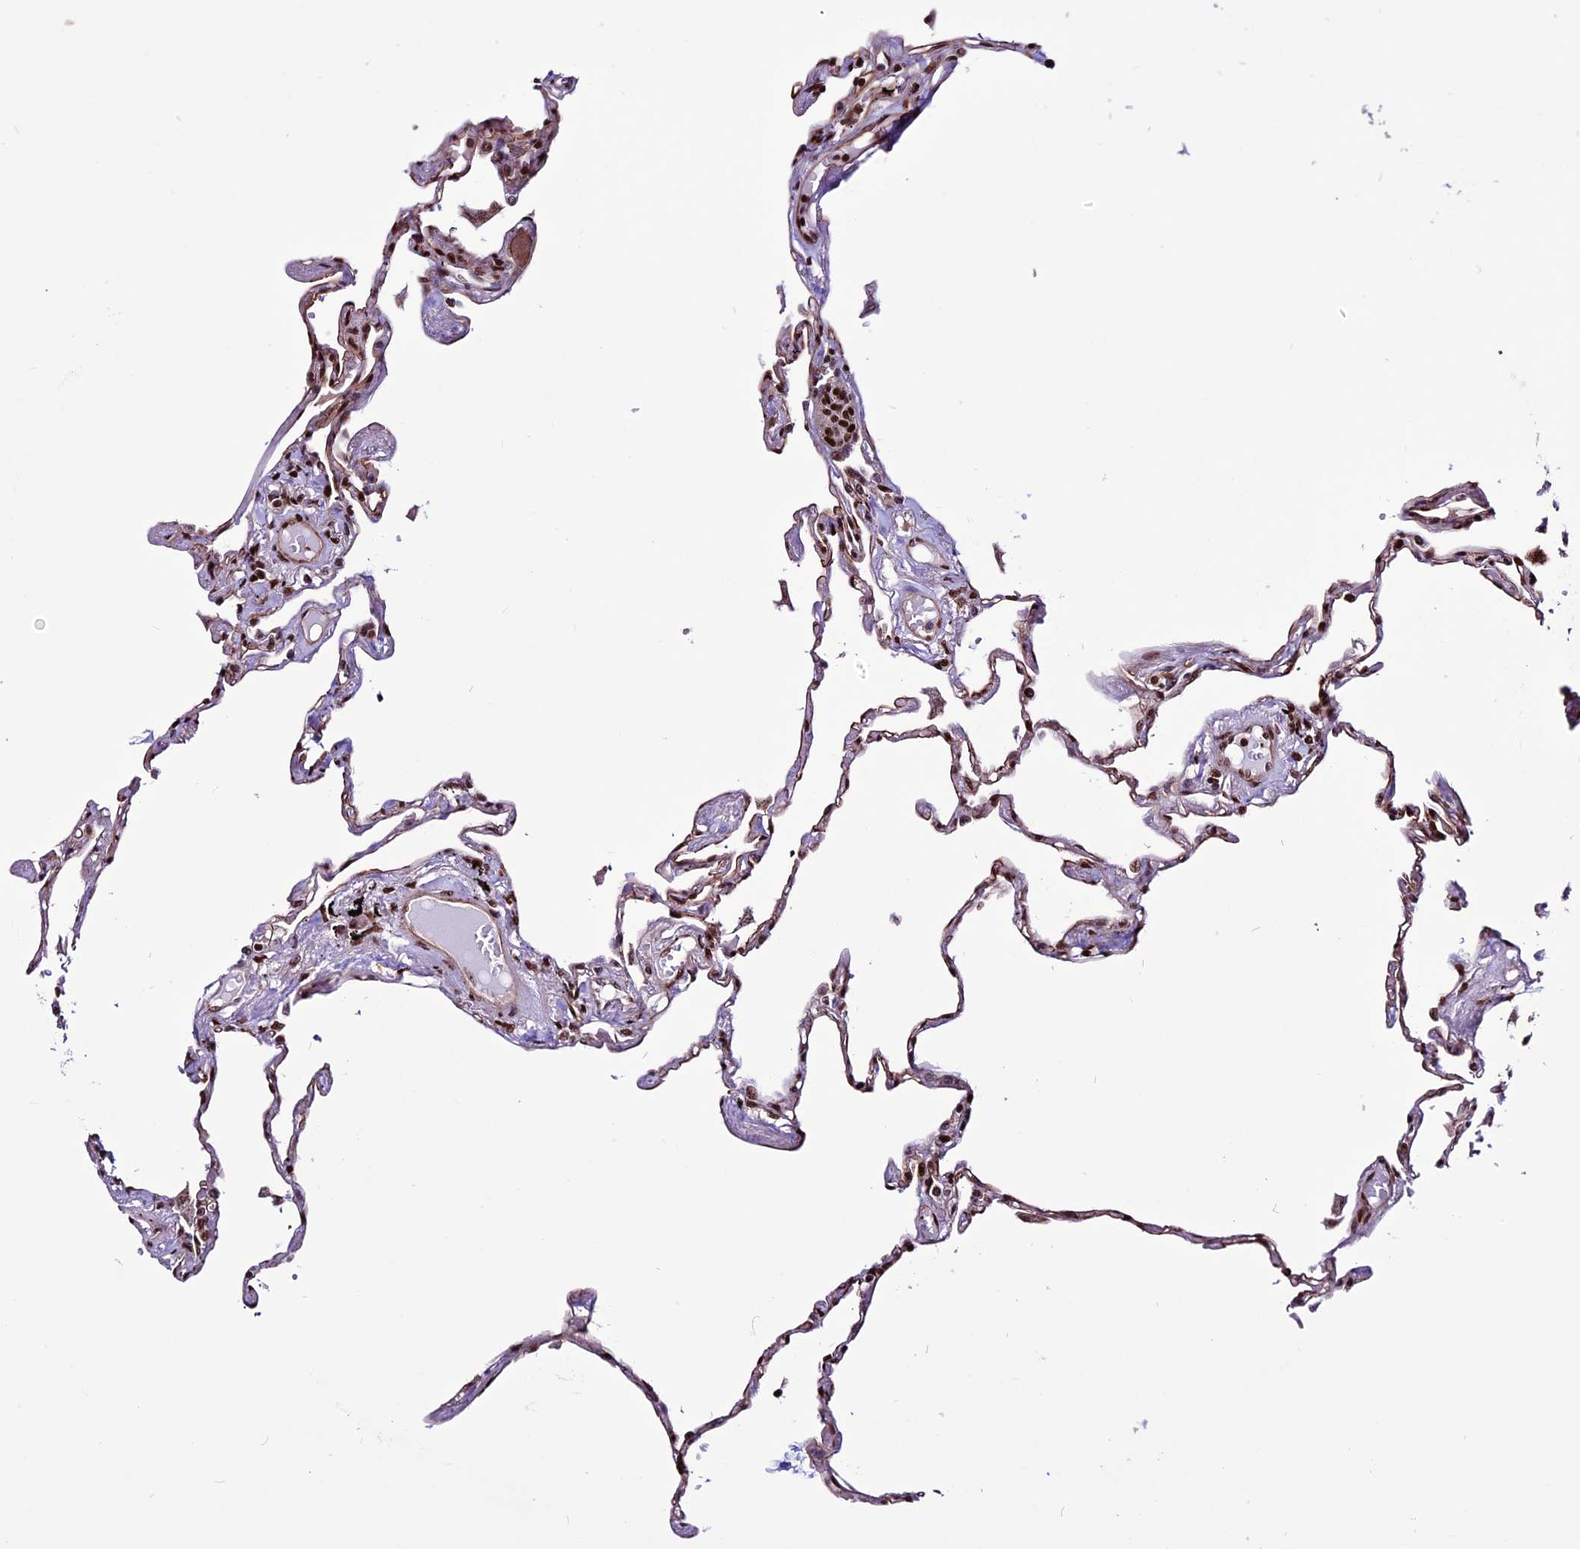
{"staining": {"intensity": "moderate", "quantity": "25%-75%", "location": "nuclear"}, "tissue": "lung", "cell_type": "Alveolar cells", "image_type": "normal", "snomed": [{"axis": "morphology", "description": "Normal tissue, NOS"}, {"axis": "topography", "description": "Lung"}], "caption": "Immunohistochemical staining of normal human lung demonstrates medium levels of moderate nuclear expression in approximately 25%-75% of alveolar cells. The staining was performed using DAB, with brown indicating positive protein expression. Nuclei are stained blue with hematoxylin.", "gene": "RINL", "patient": {"sex": "female", "age": 67}}